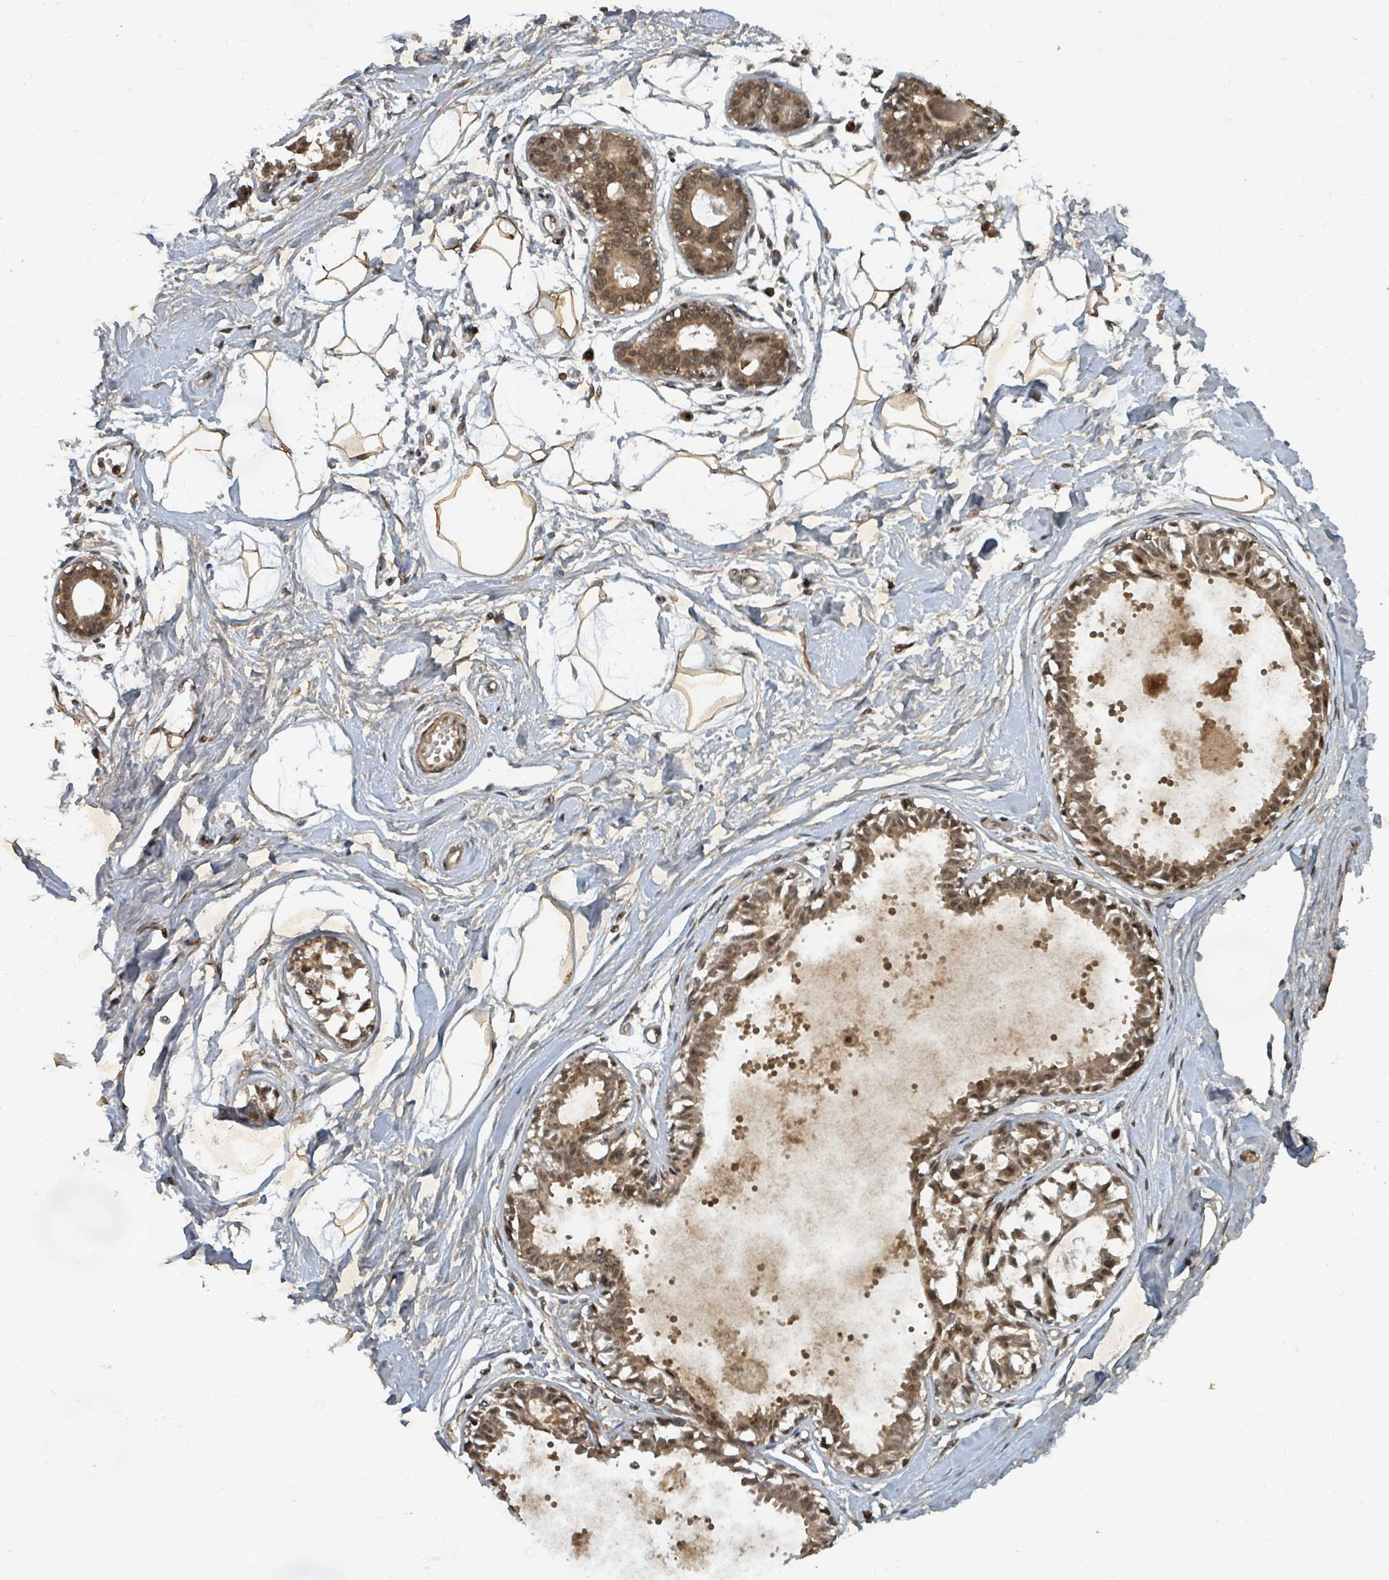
{"staining": {"intensity": "moderate", "quantity": "25%-75%", "location": "cytoplasmic/membranous"}, "tissue": "breast", "cell_type": "Adipocytes", "image_type": "normal", "snomed": [{"axis": "morphology", "description": "Normal tissue, NOS"}, {"axis": "topography", "description": "Breast"}], "caption": "Immunohistochemistry (IHC) histopathology image of normal human breast stained for a protein (brown), which shows medium levels of moderate cytoplasmic/membranous staining in approximately 25%-75% of adipocytes.", "gene": "KDM4E", "patient": {"sex": "female", "age": 45}}